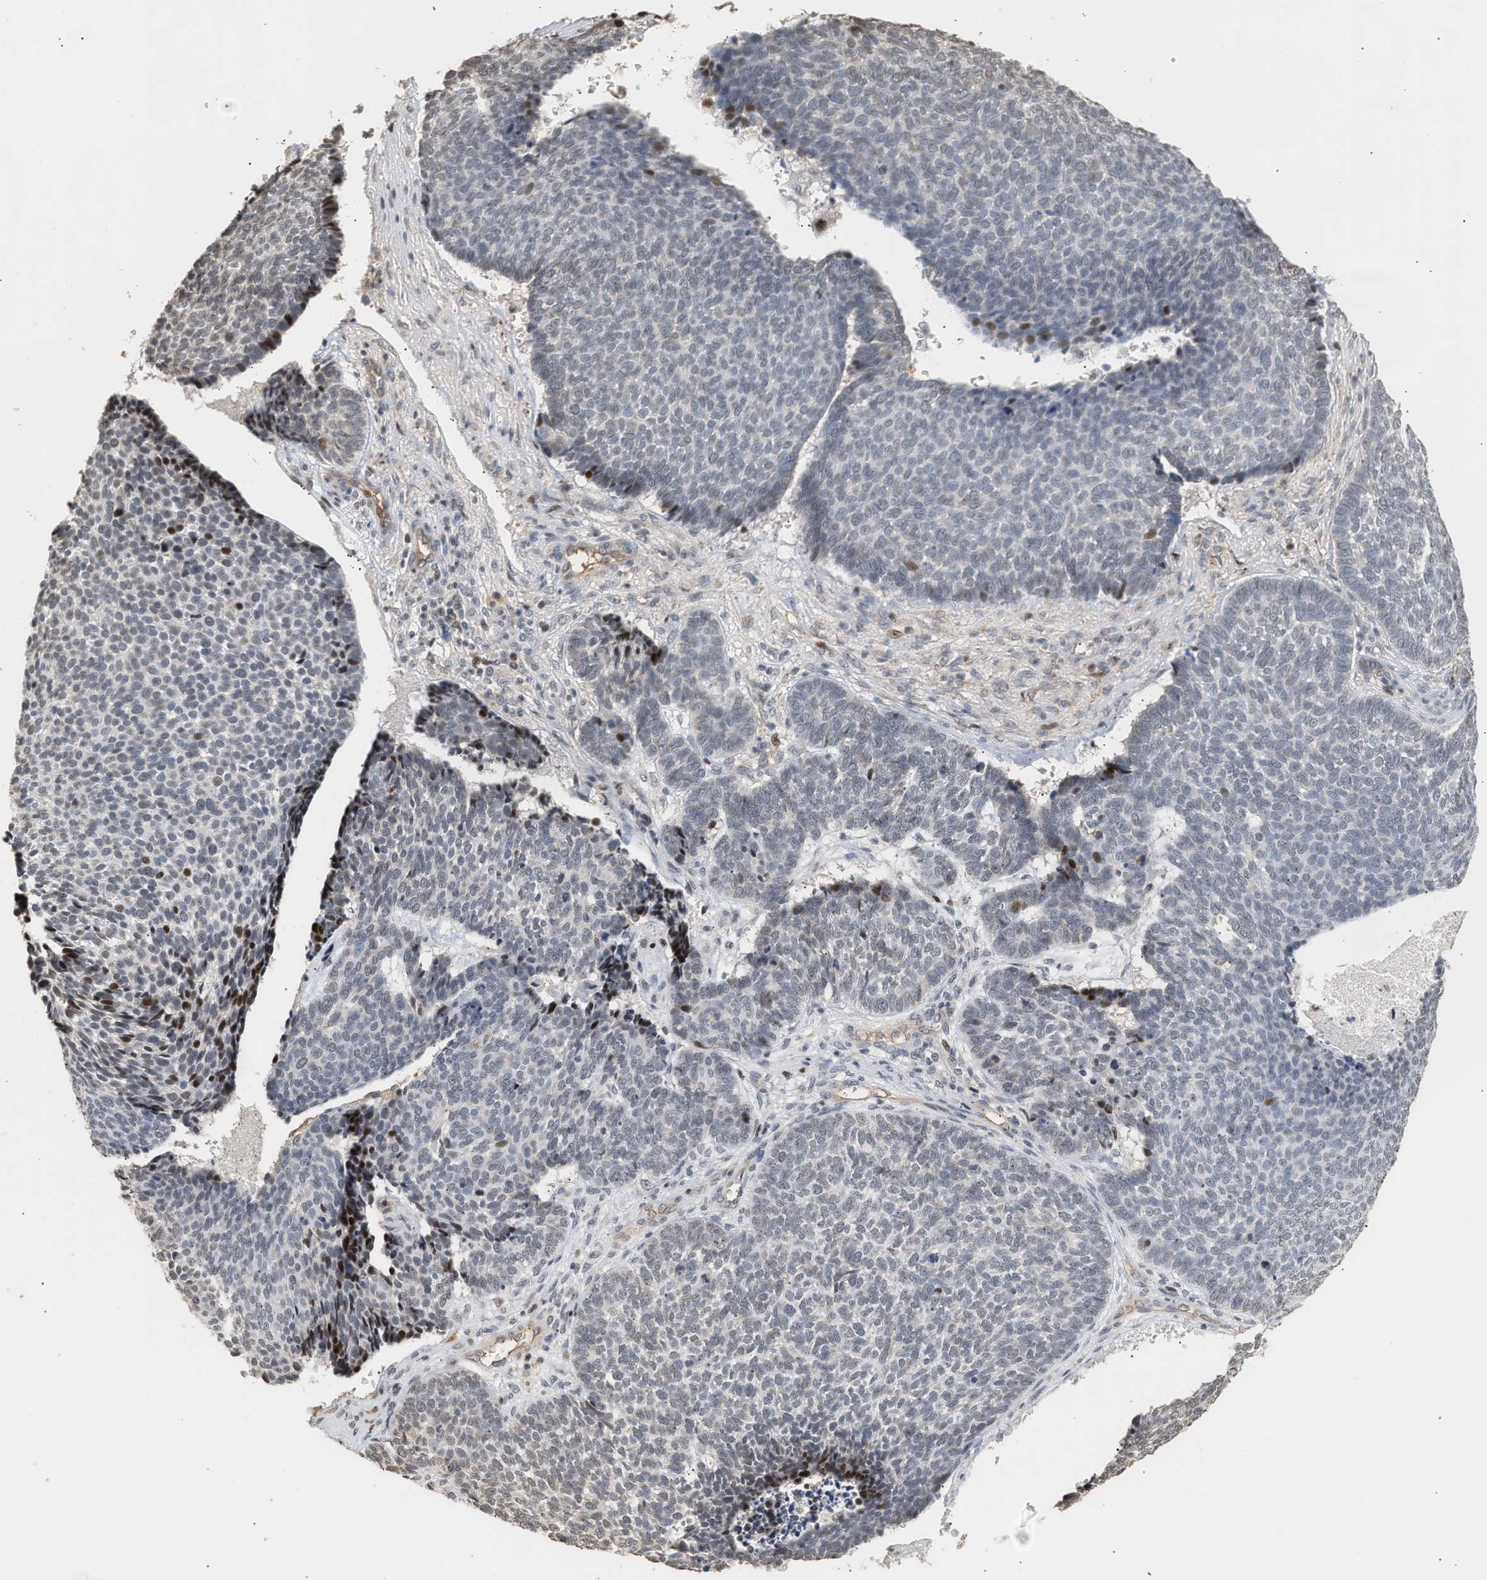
{"staining": {"intensity": "negative", "quantity": "none", "location": "none"}, "tissue": "skin cancer", "cell_type": "Tumor cells", "image_type": "cancer", "snomed": [{"axis": "morphology", "description": "Basal cell carcinoma"}, {"axis": "topography", "description": "Skin"}], "caption": "Immunohistochemistry (IHC) of skin cancer reveals no positivity in tumor cells.", "gene": "PLXND1", "patient": {"sex": "male", "age": 84}}